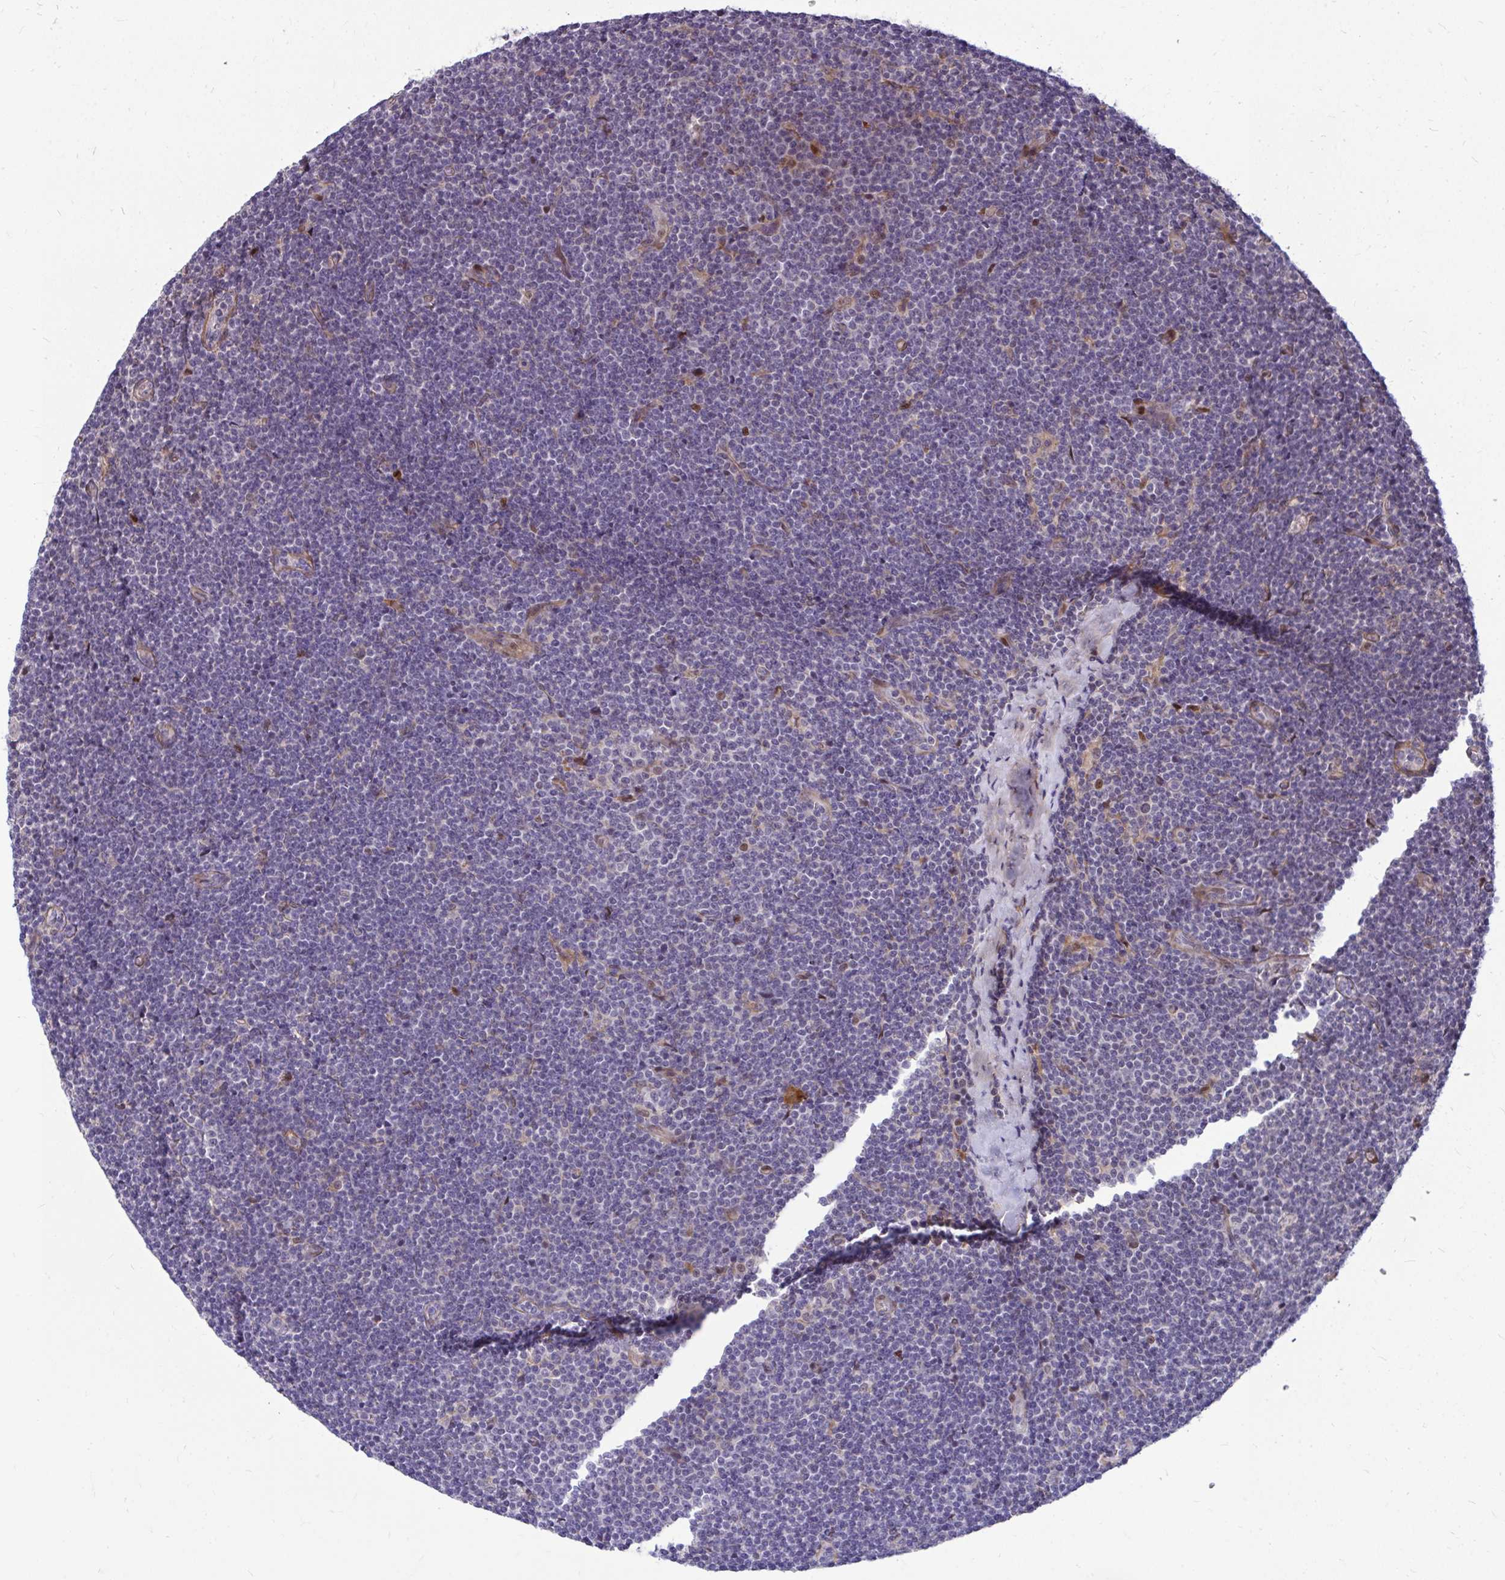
{"staining": {"intensity": "negative", "quantity": "none", "location": "none"}, "tissue": "lymphoma", "cell_type": "Tumor cells", "image_type": "cancer", "snomed": [{"axis": "morphology", "description": "Malignant lymphoma, non-Hodgkin's type, Low grade"}, {"axis": "topography", "description": "Lymph node"}], "caption": "Lymphoma was stained to show a protein in brown. There is no significant staining in tumor cells.", "gene": "TRIP6", "patient": {"sex": "male", "age": 48}}